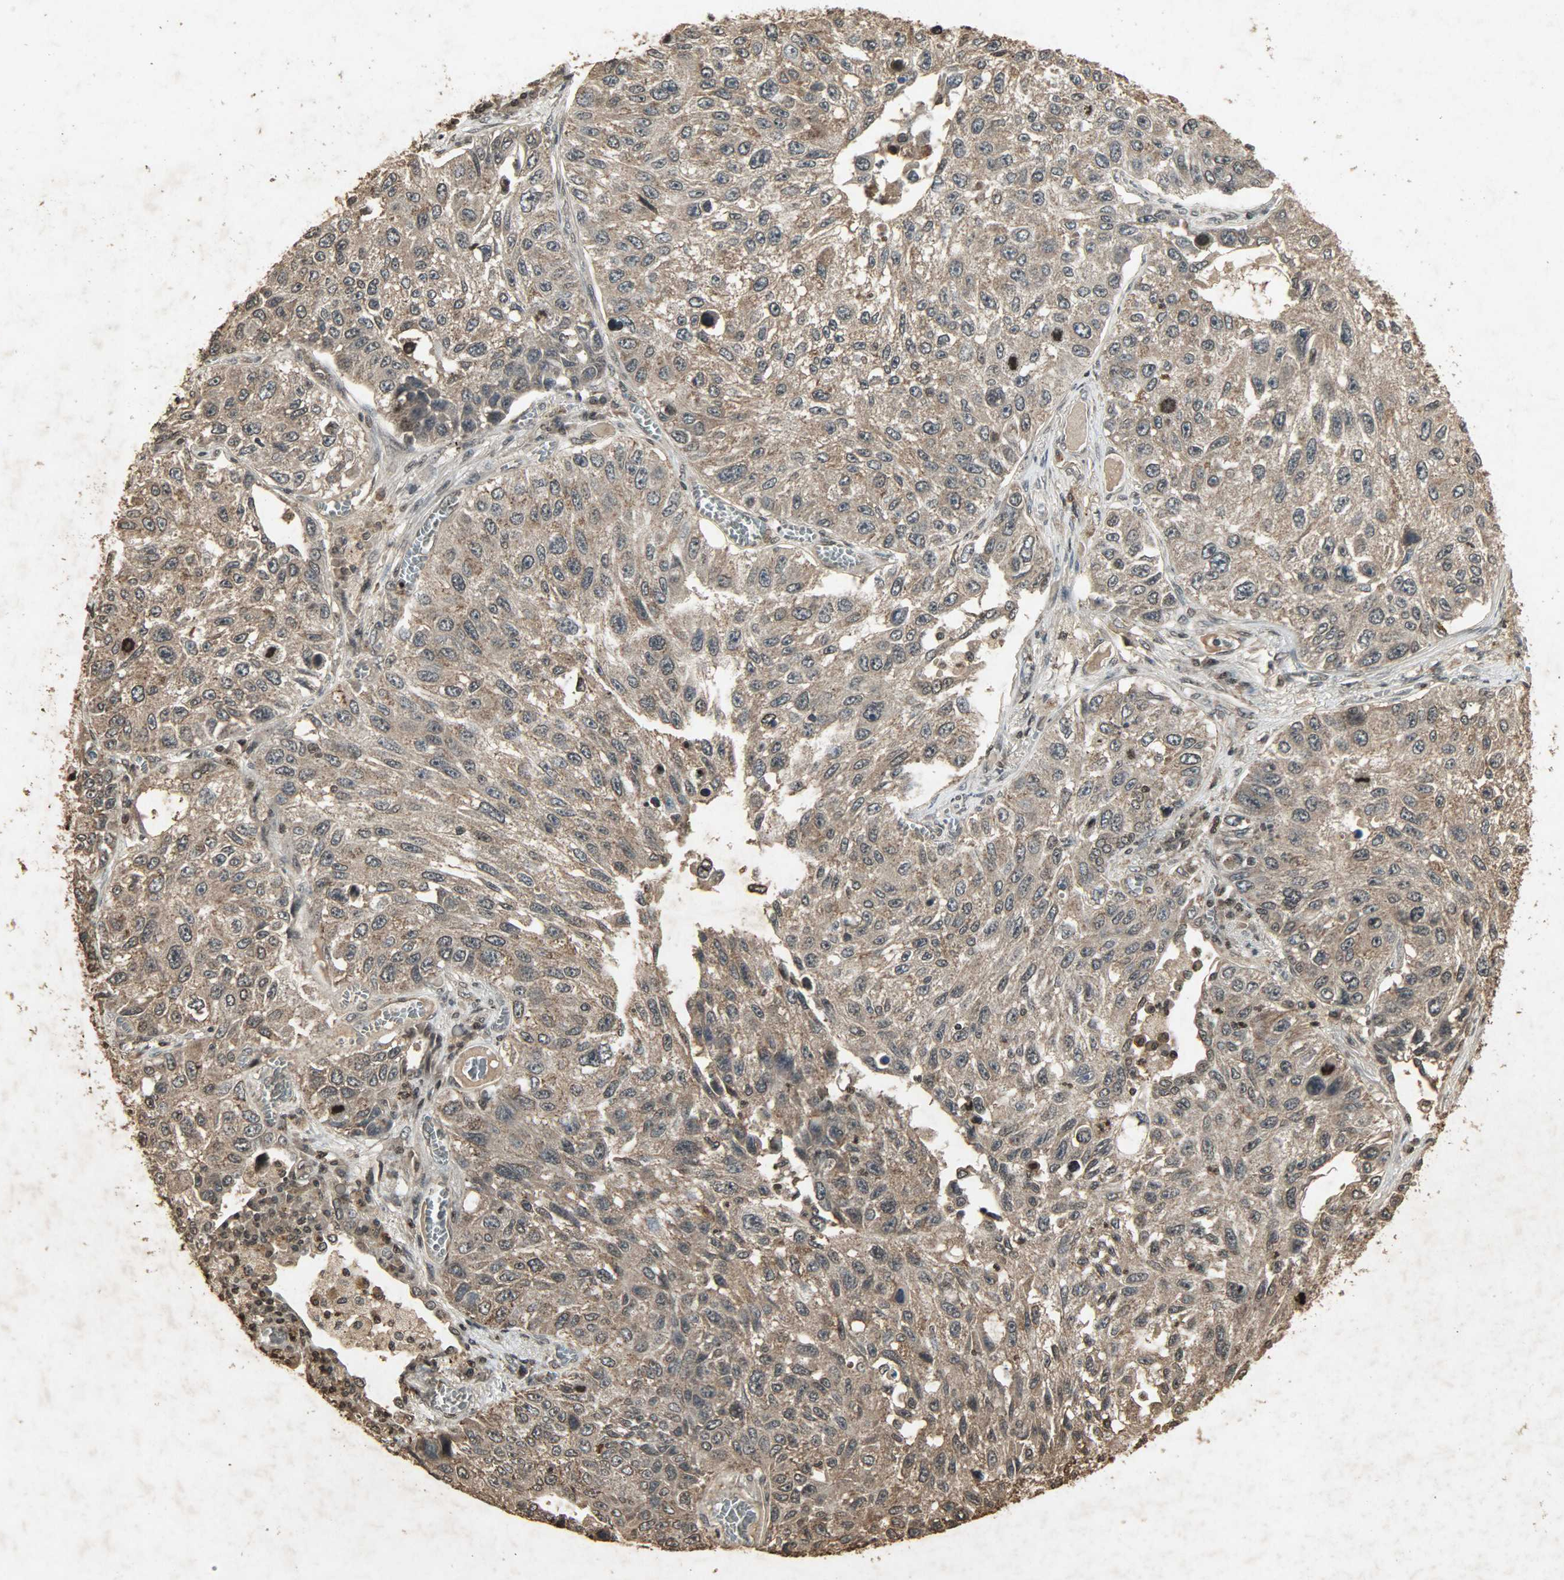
{"staining": {"intensity": "weak", "quantity": ">75%", "location": "cytoplasmic/membranous,nuclear"}, "tissue": "lung cancer", "cell_type": "Tumor cells", "image_type": "cancer", "snomed": [{"axis": "morphology", "description": "Squamous cell carcinoma, NOS"}, {"axis": "topography", "description": "Lung"}], "caption": "This is an image of immunohistochemistry staining of squamous cell carcinoma (lung), which shows weak staining in the cytoplasmic/membranous and nuclear of tumor cells.", "gene": "PPP3R1", "patient": {"sex": "male", "age": 71}}